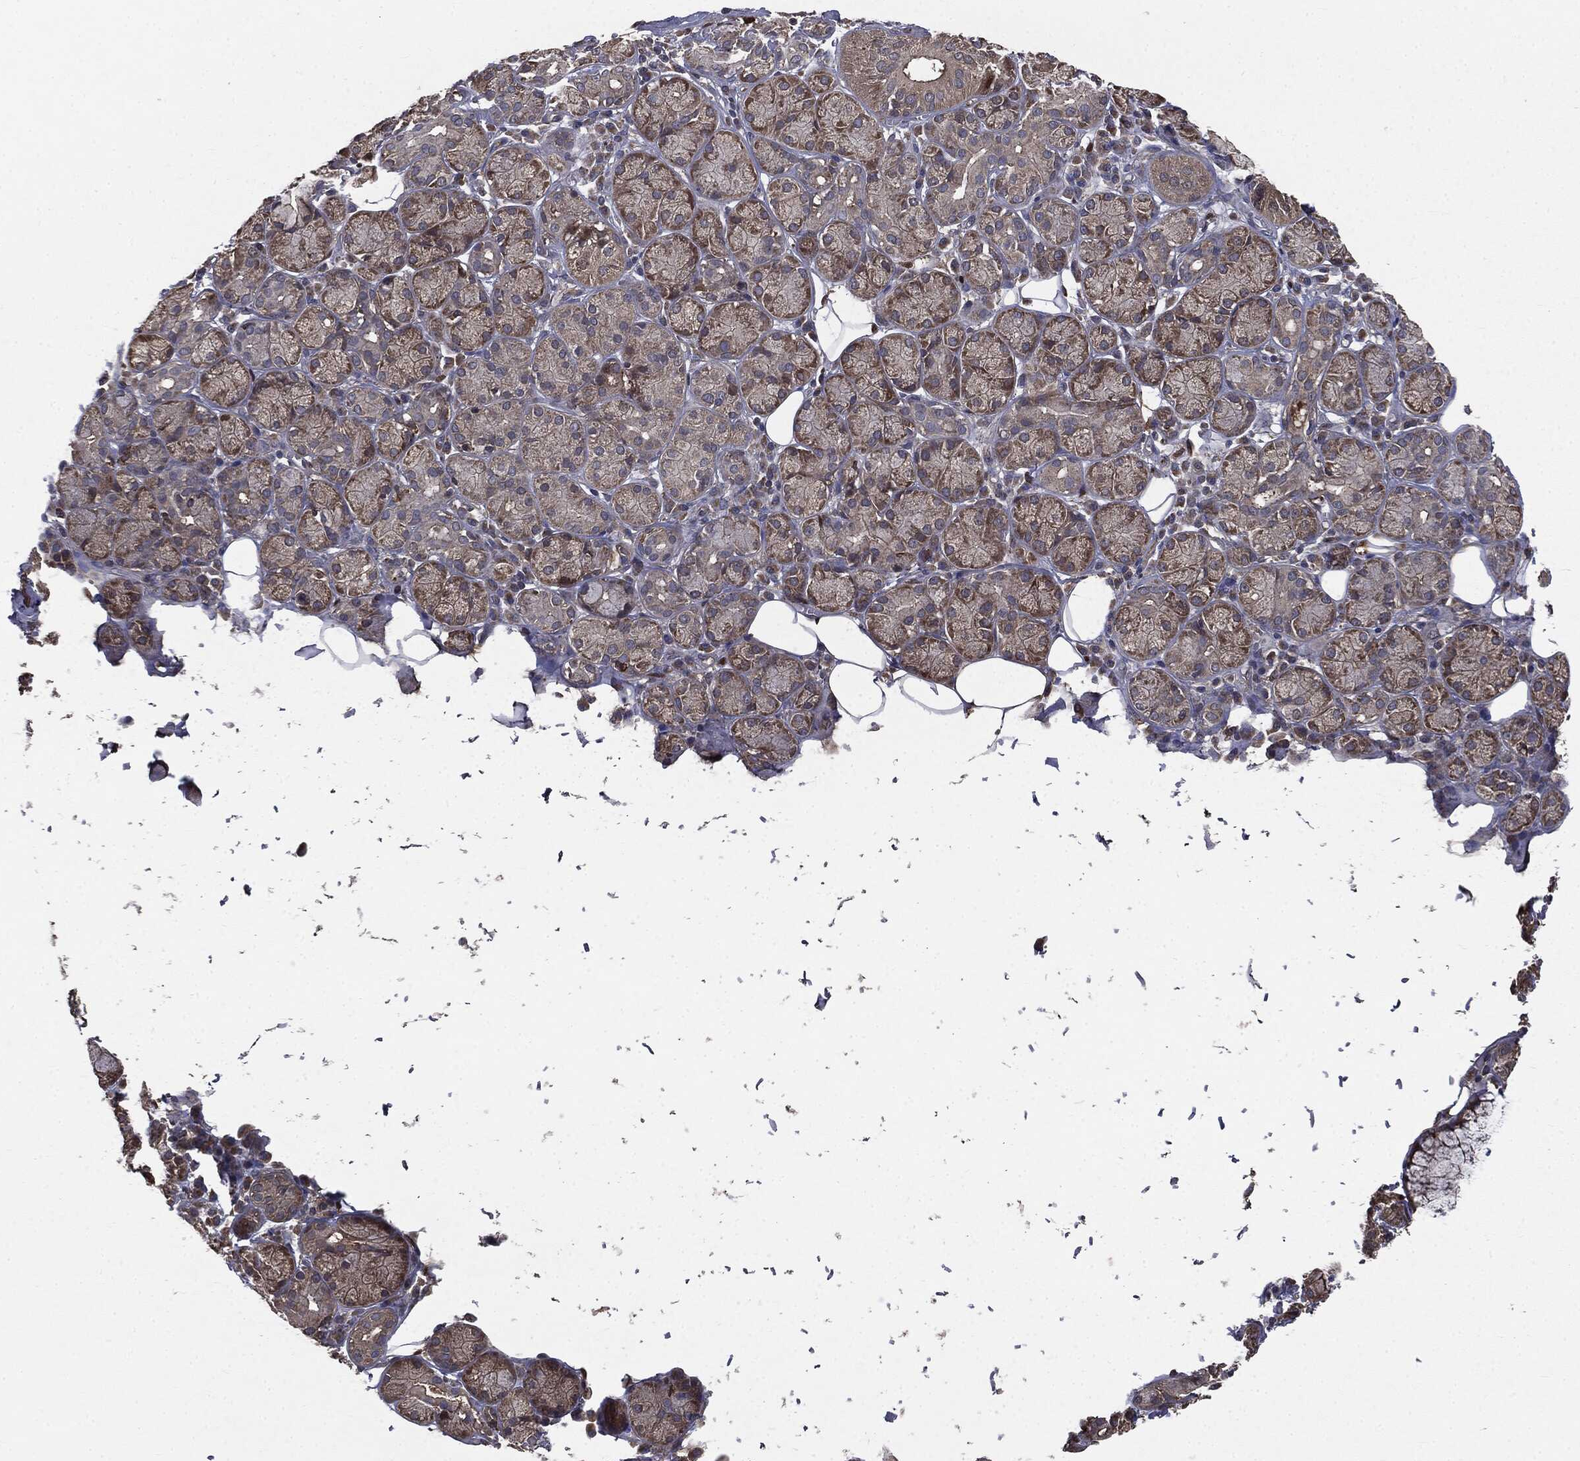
{"staining": {"intensity": "weak", "quantity": "<25%", "location": "cytoplasmic/membranous"}, "tissue": "salivary gland", "cell_type": "Glandular cells", "image_type": "normal", "snomed": [{"axis": "morphology", "description": "Normal tissue, NOS"}, {"axis": "topography", "description": "Salivary gland"}], "caption": "An IHC photomicrograph of unremarkable salivary gland is shown. There is no staining in glandular cells of salivary gland. (Stains: DAB immunohistochemistry with hematoxylin counter stain, Microscopy: brightfield microscopy at high magnification).", "gene": "PLOD3", "patient": {"sex": "male", "age": 71}}